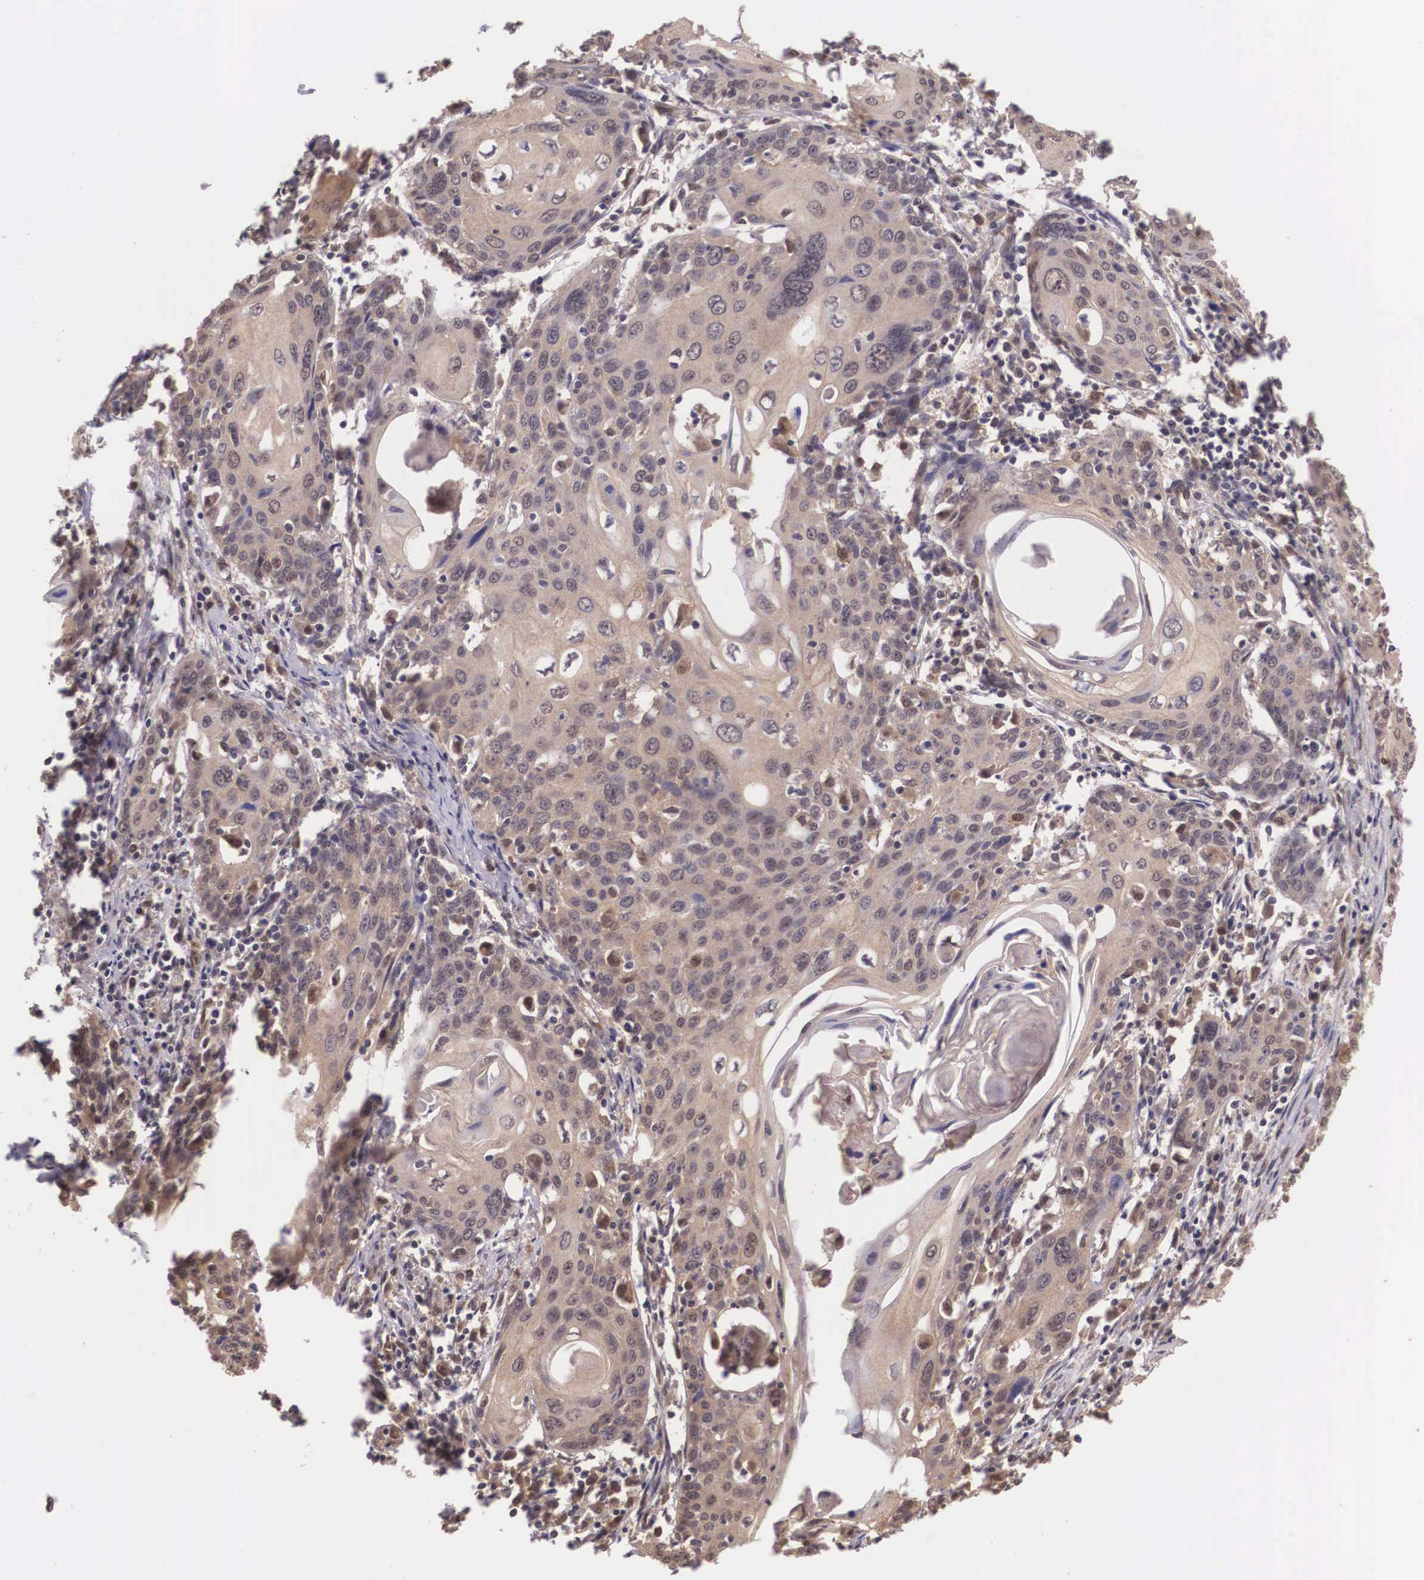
{"staining": {"intensity": "weak", "quantity": ">75%", "location": "cytoplasmic/membranous"}, "tissue": "cervical cancer", "cell_type": "Tumor cells", "image_type": "cancer", "snomed": [{"axis": "morphology", "description": "Squamous cell carcinoma, NOS"}, {"axis": "topography", "description": "Cervix"}], "caption": "IHC (DAB) staining of human cervical cancer (squamous cell carcinoma) shows weak cytoplasmic/membranous protein staining in about >75% of tumor cells.", "gene": "VASH1", "patient": {"sex": "female", "age": 54}}